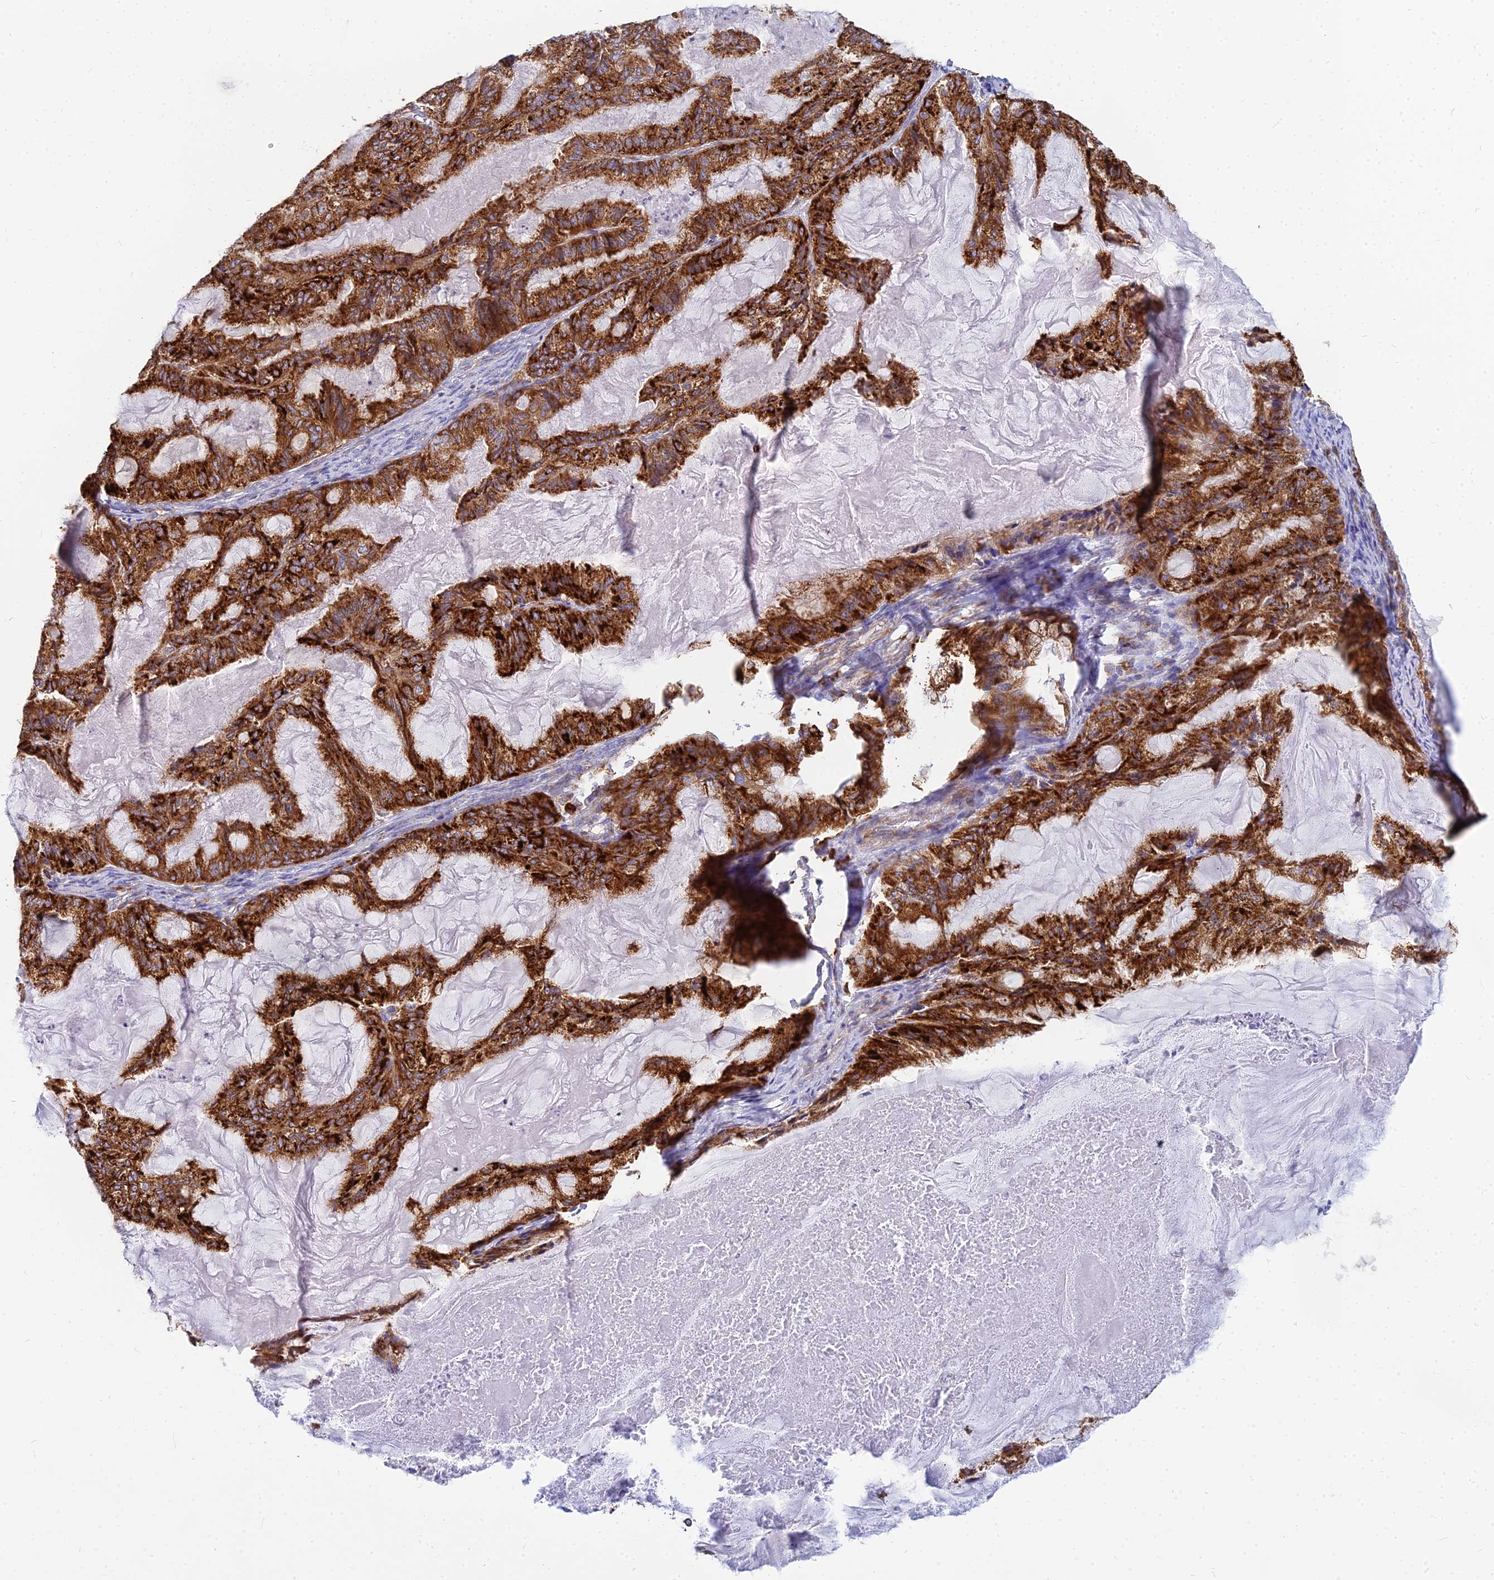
{"staining": {"intensity": "strong", "quantity": ">75%", "location": "cytoplasmic/membranous"}, "tissue": "endometrial cancer", "cell_type": "Tumor cells", "image_type": "cancer", "snomed": [{"axis": "morphology", "description": "Adenocarcinoma, NOS"}, {"axis": "topography", "description": "Endometrium"}], "caption": "A brown stain highlights strong cytoplasmic/membranous expression of a protein in endometrial adenocarcinoma tumor cells.", "gene": "CCT6B", "patient": {"sex": "female", "age": 86}}